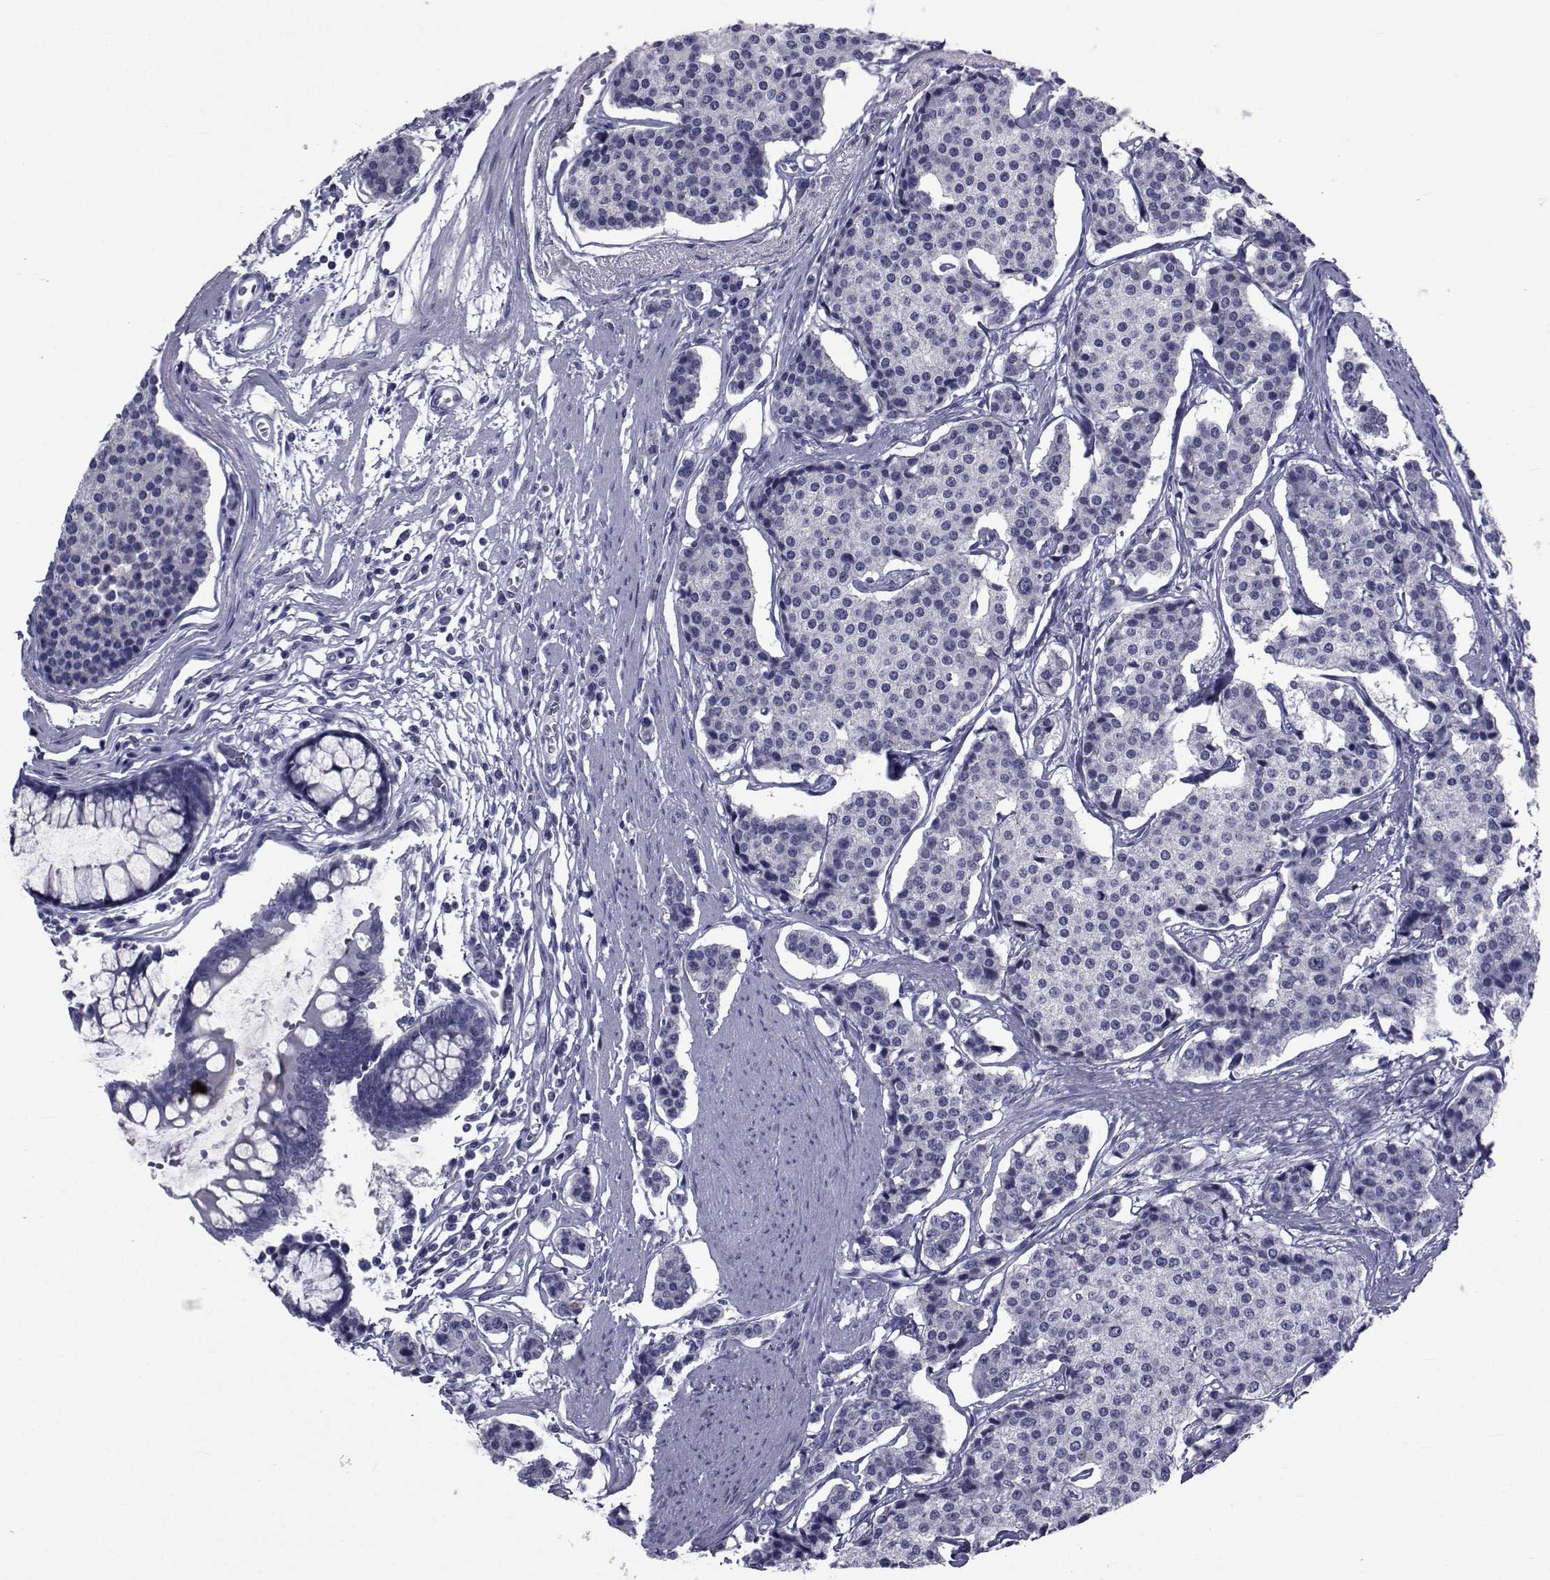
{"staining": {"intensity": "negative", "quantity": "none", "location": "none"}, "tissue": "carcinoid", "cell_type": "Tumor cells", "image_type": "cancer", "snomed": [{"axis": "morphology", "description": "Carcinoid, malignant, NOS"}, {"axis": "topography", "description": "Small intestine"}], "caption": "IHC image of carcinoid stained for a protein (brown), which demonstrates no staining in tumor cells.", "gene": "GKAP1", "patient": {"sex": "female", "age": 65}}